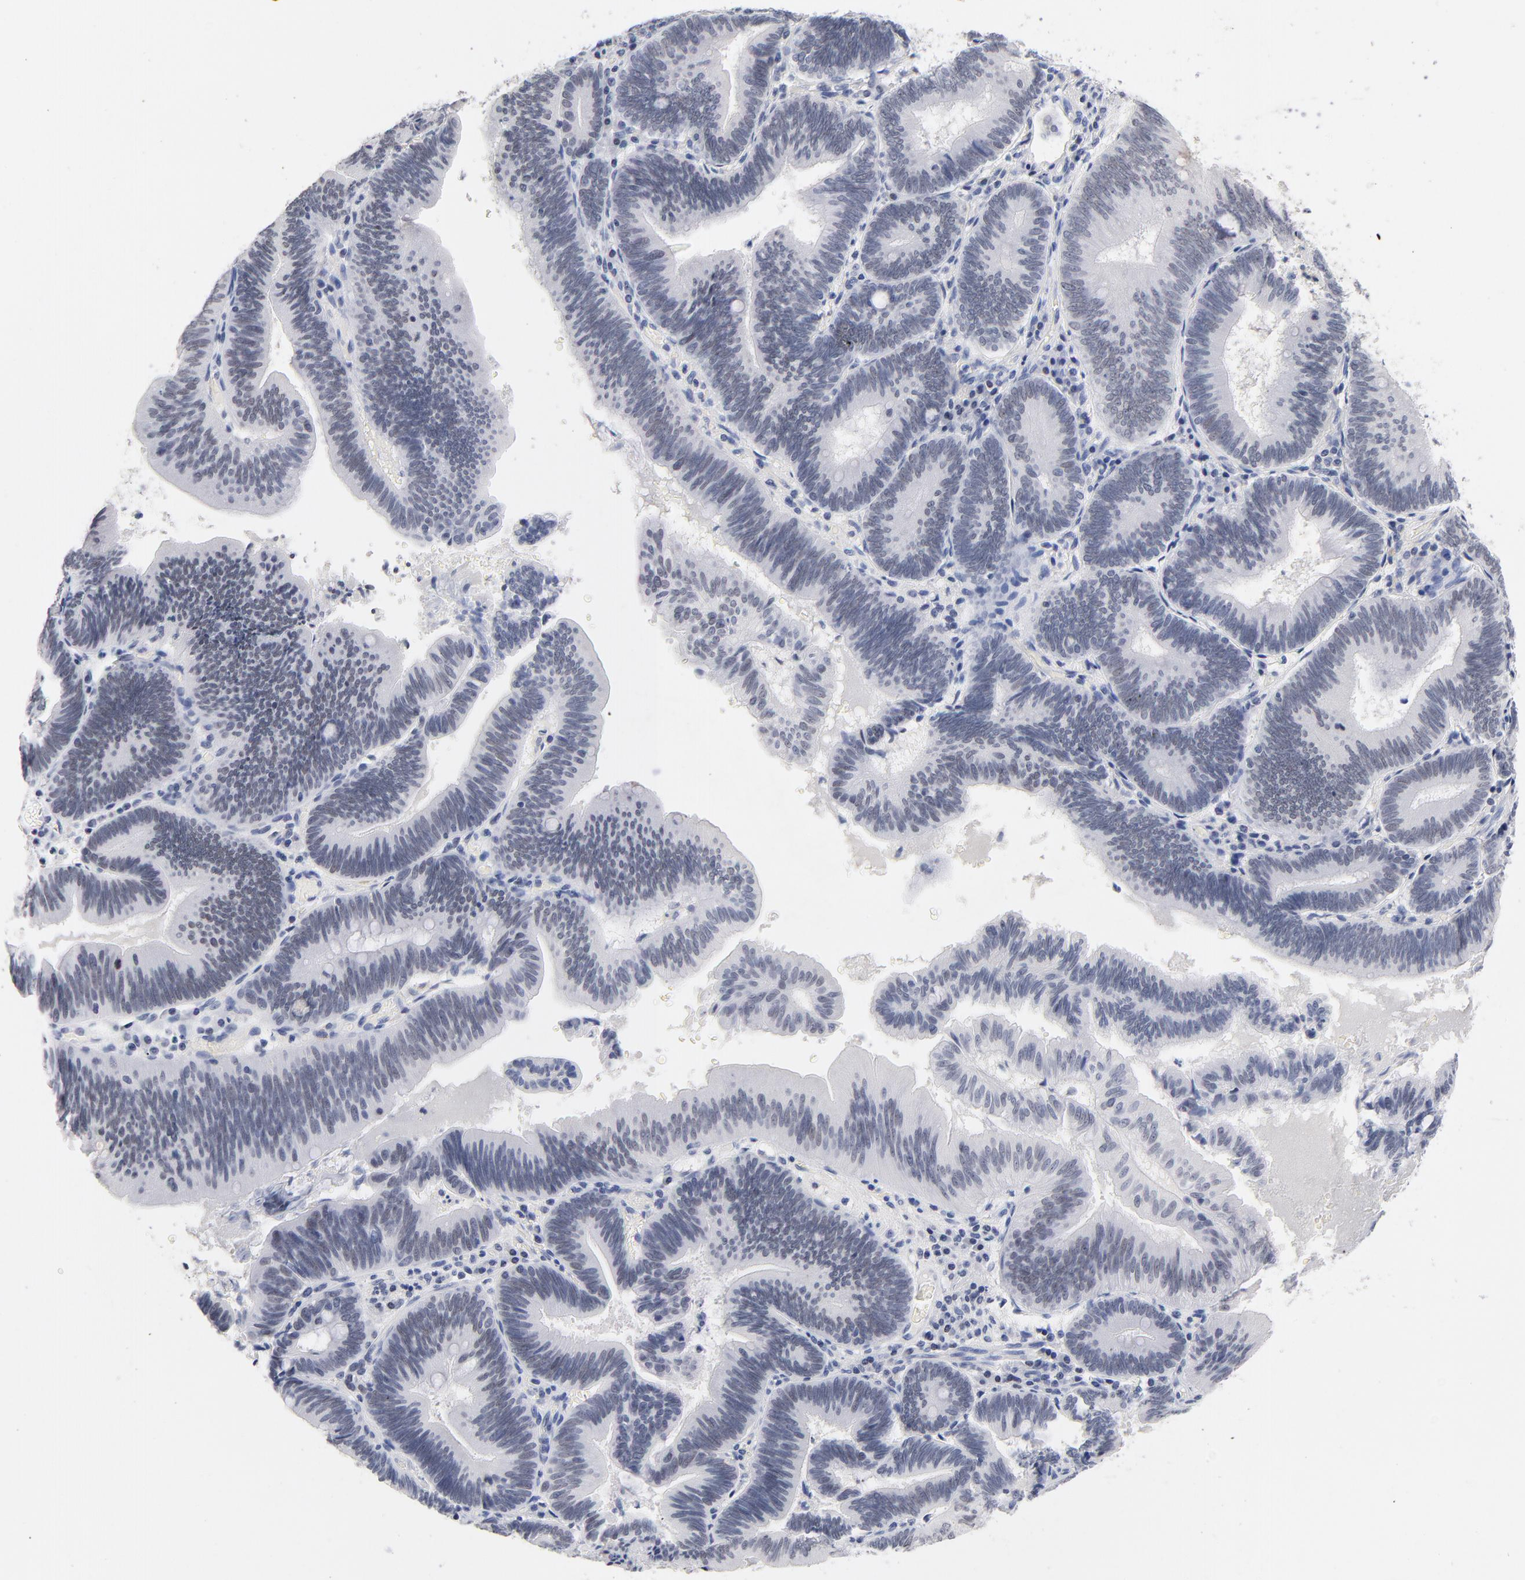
{"staining": {"intensity": "weak", "quantity": "<25%", "location": "nuclear"}, "tissue": "pancreatic cancer", "cell_type": "Tumor cells", "image_type": "cancer", "snomed": [{"axis": "morphology", "description": "Adenocarcinoma, NOS"}, {"axis": "topography", "description": "Pancreas"}], "caption": "This is a histopathology image of immunohistochemistry staining of pancreatic adenocarcinoma, which shows no expression in tumor cells.", "gene": "ORC2", "patient": {"sex": "male", "age": 82}}